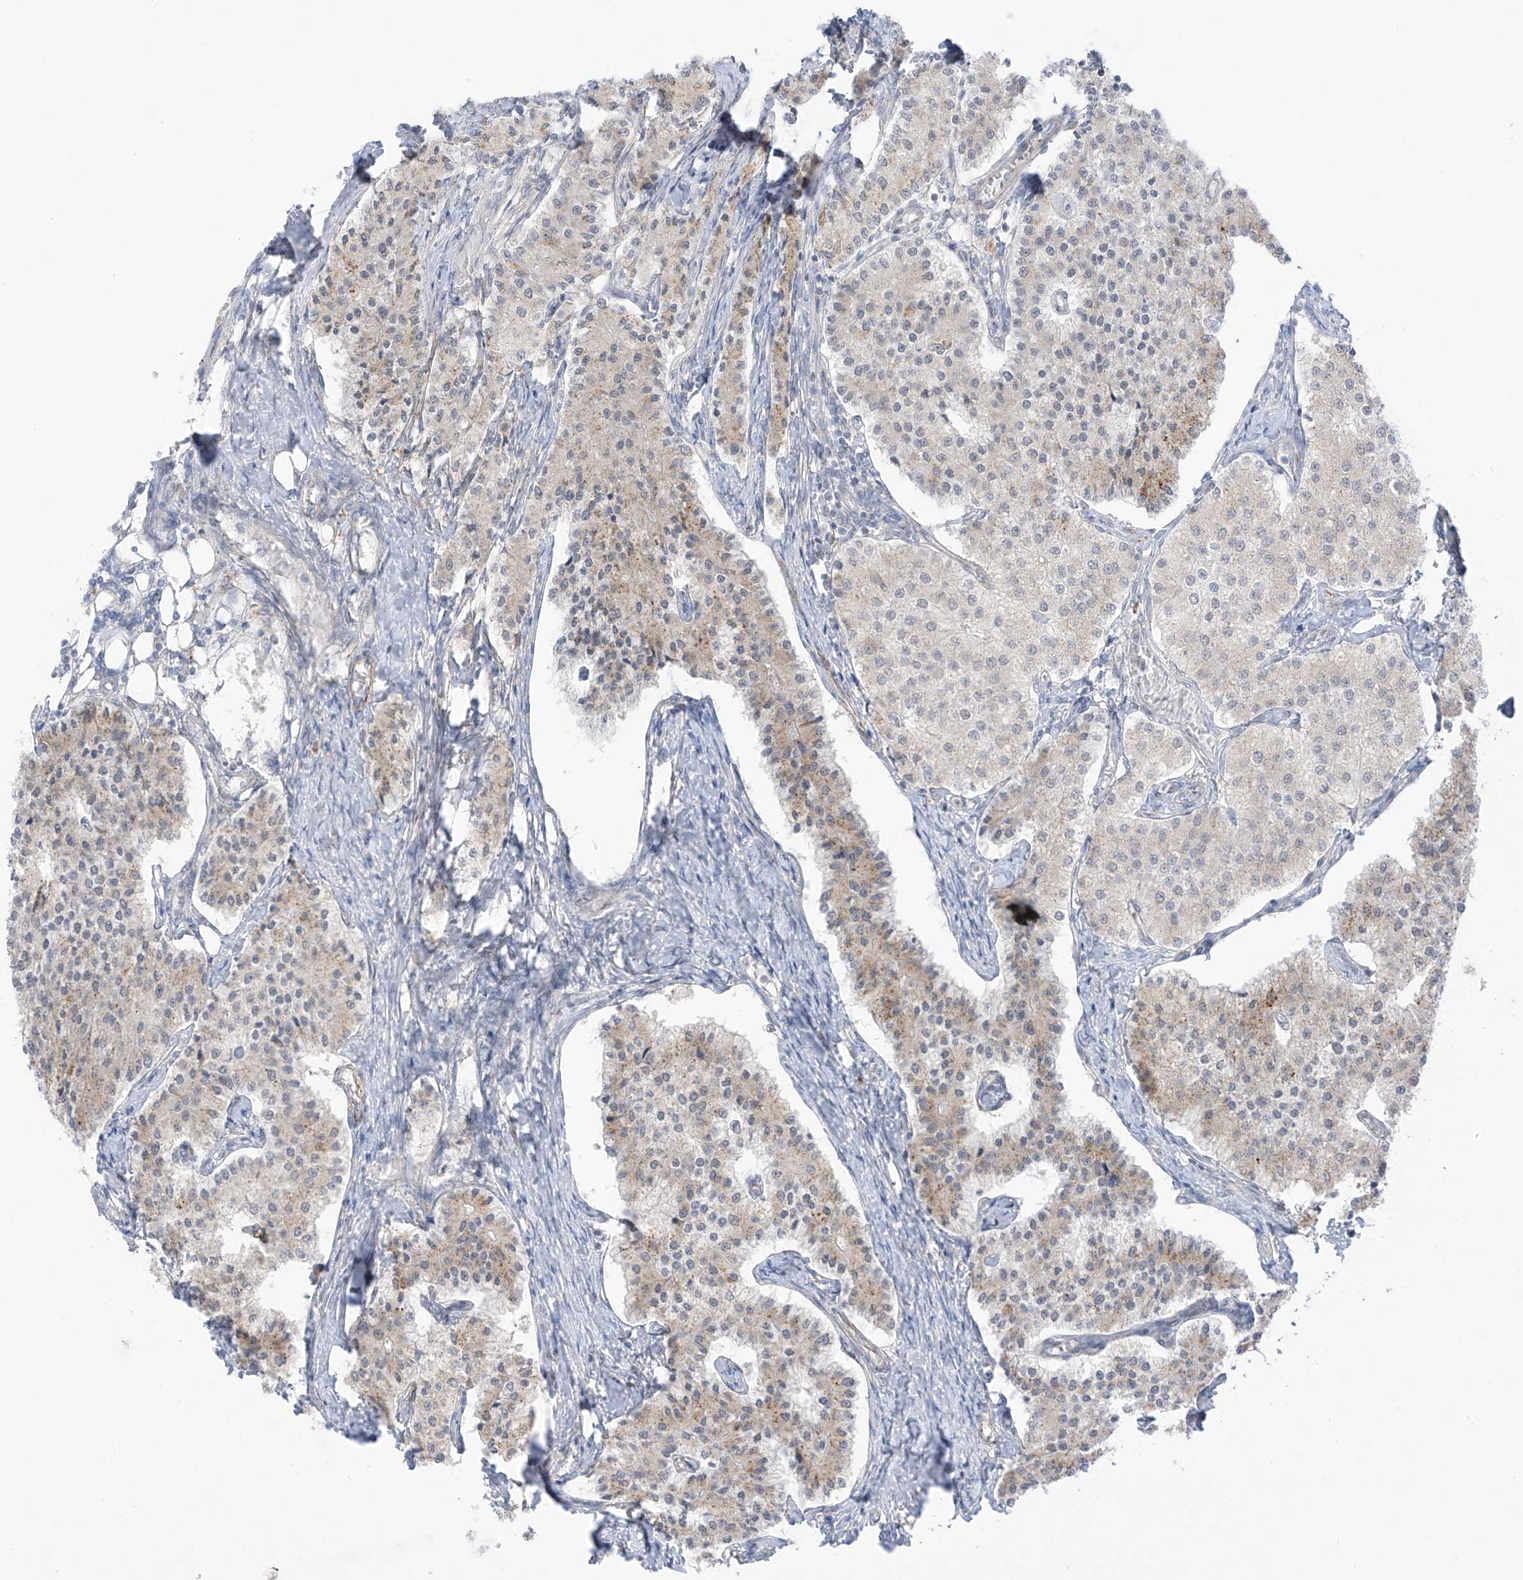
{"staining": {"intensity": "weak", "quantity": "<25%", "location": "cytoplasmic/membranous"}, "tissue": "carcinoid", "cell_type": "Tumor cells", "image_type": "cancer", "snomed": [{"axis": "morphology", "description": "Carcinoid, malignant, NOS"}, {"axis": "topography", "description": "Colon"}], "caption": "Carcinoid was stained to show a protein in brown. There is no significant expression in tumor cells.", "gene": "HS6ST2", "patient": {"sex": "female", "age": 52}}